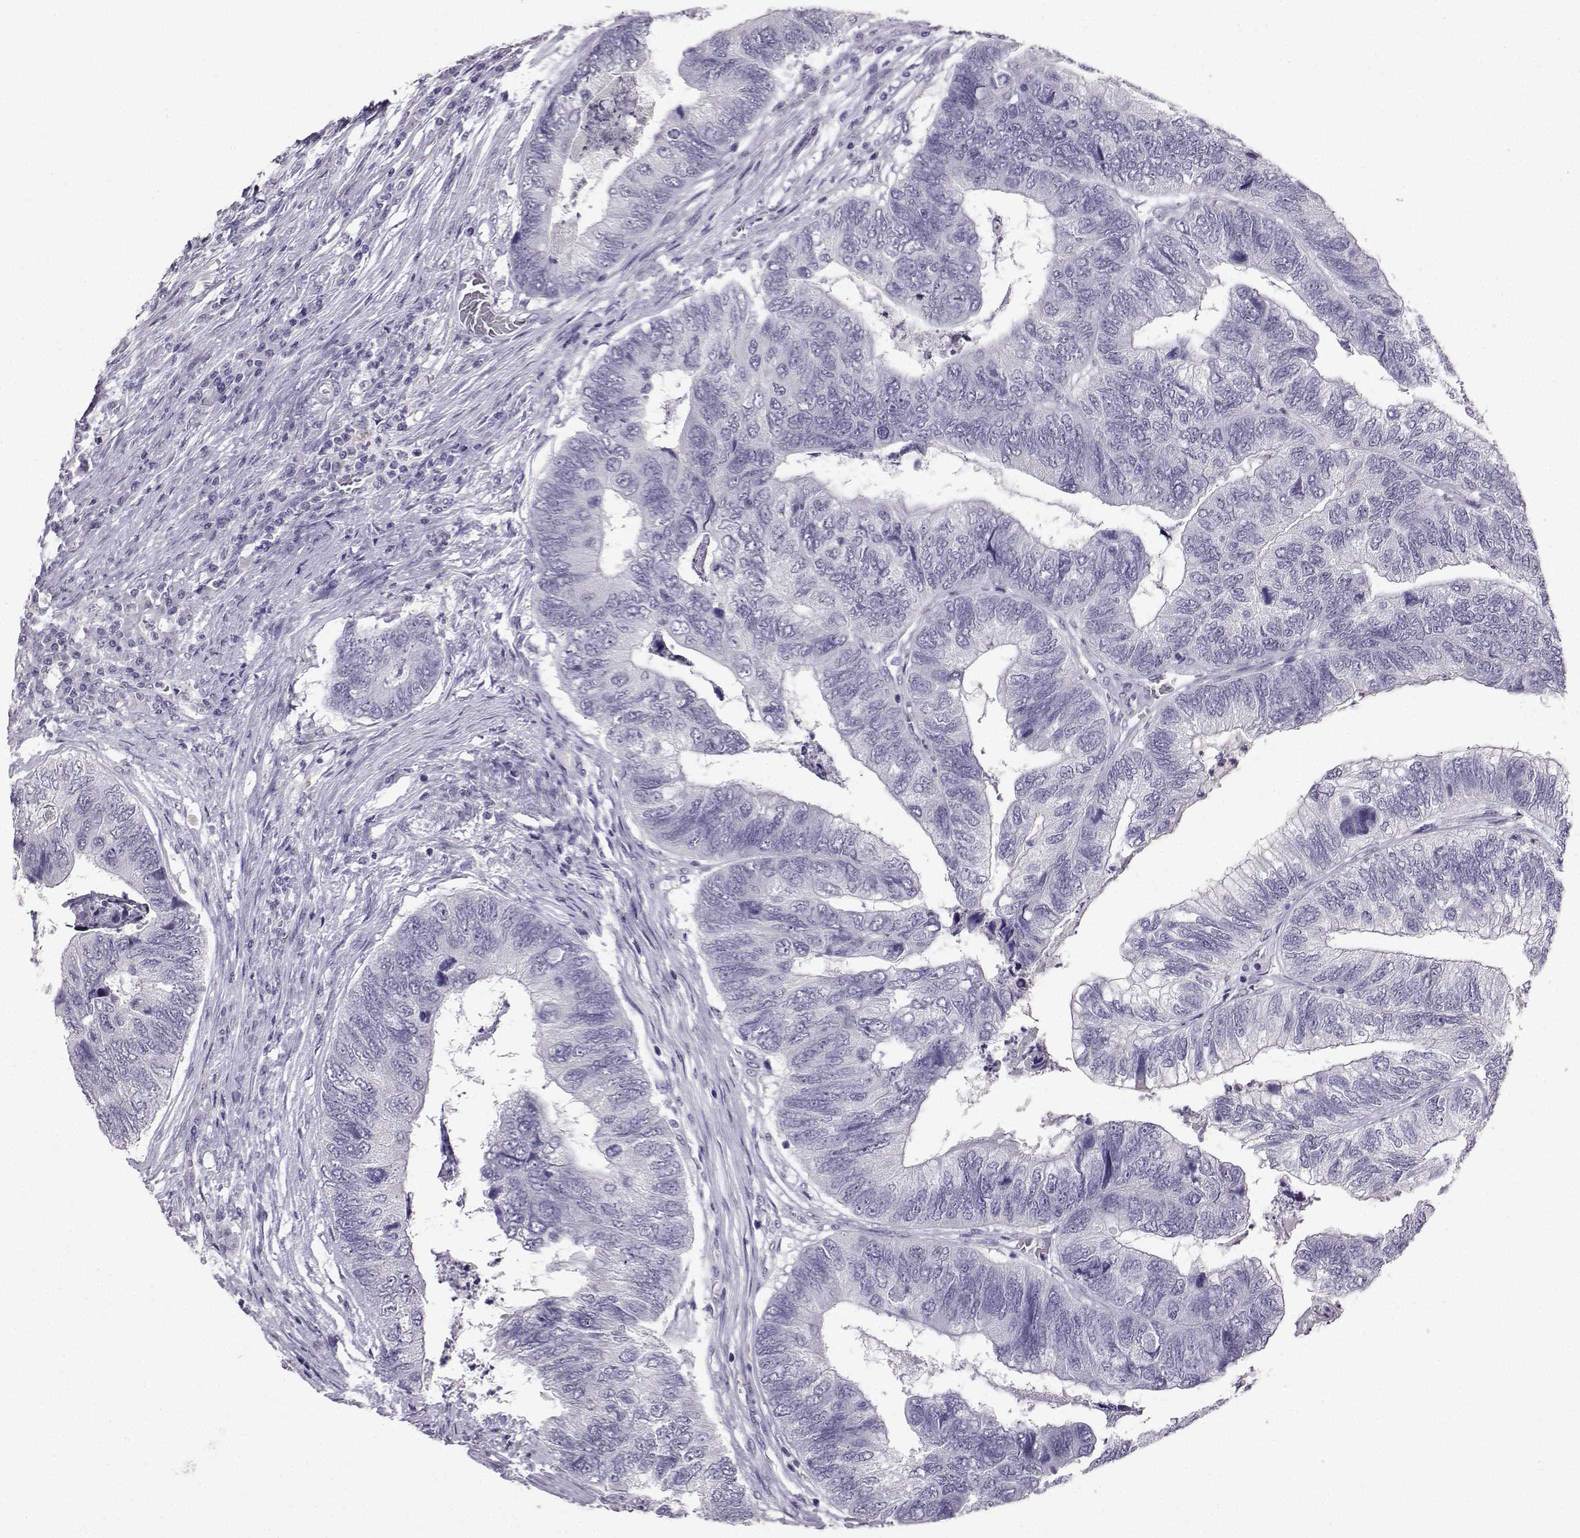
{"staining": {"intensity": "negative", "quantity": "none", "location": "none"}, "tissue": "colorectal cancer", "cell_type": "Tumor cells", "image_type": "cancer", "snomed": [{"axis": "morphology", "description": "Adenocarcinoma, NOS"}, {"axis": "topography", "description": "Colon"}], "caption": "Immunohistochemical staining of human colorectal cancer (adenocarcinoma) demonstrates no significant staining in tumor cells.", "gene": "TBR1", "patient": {"sex": "female", "age": 67}}